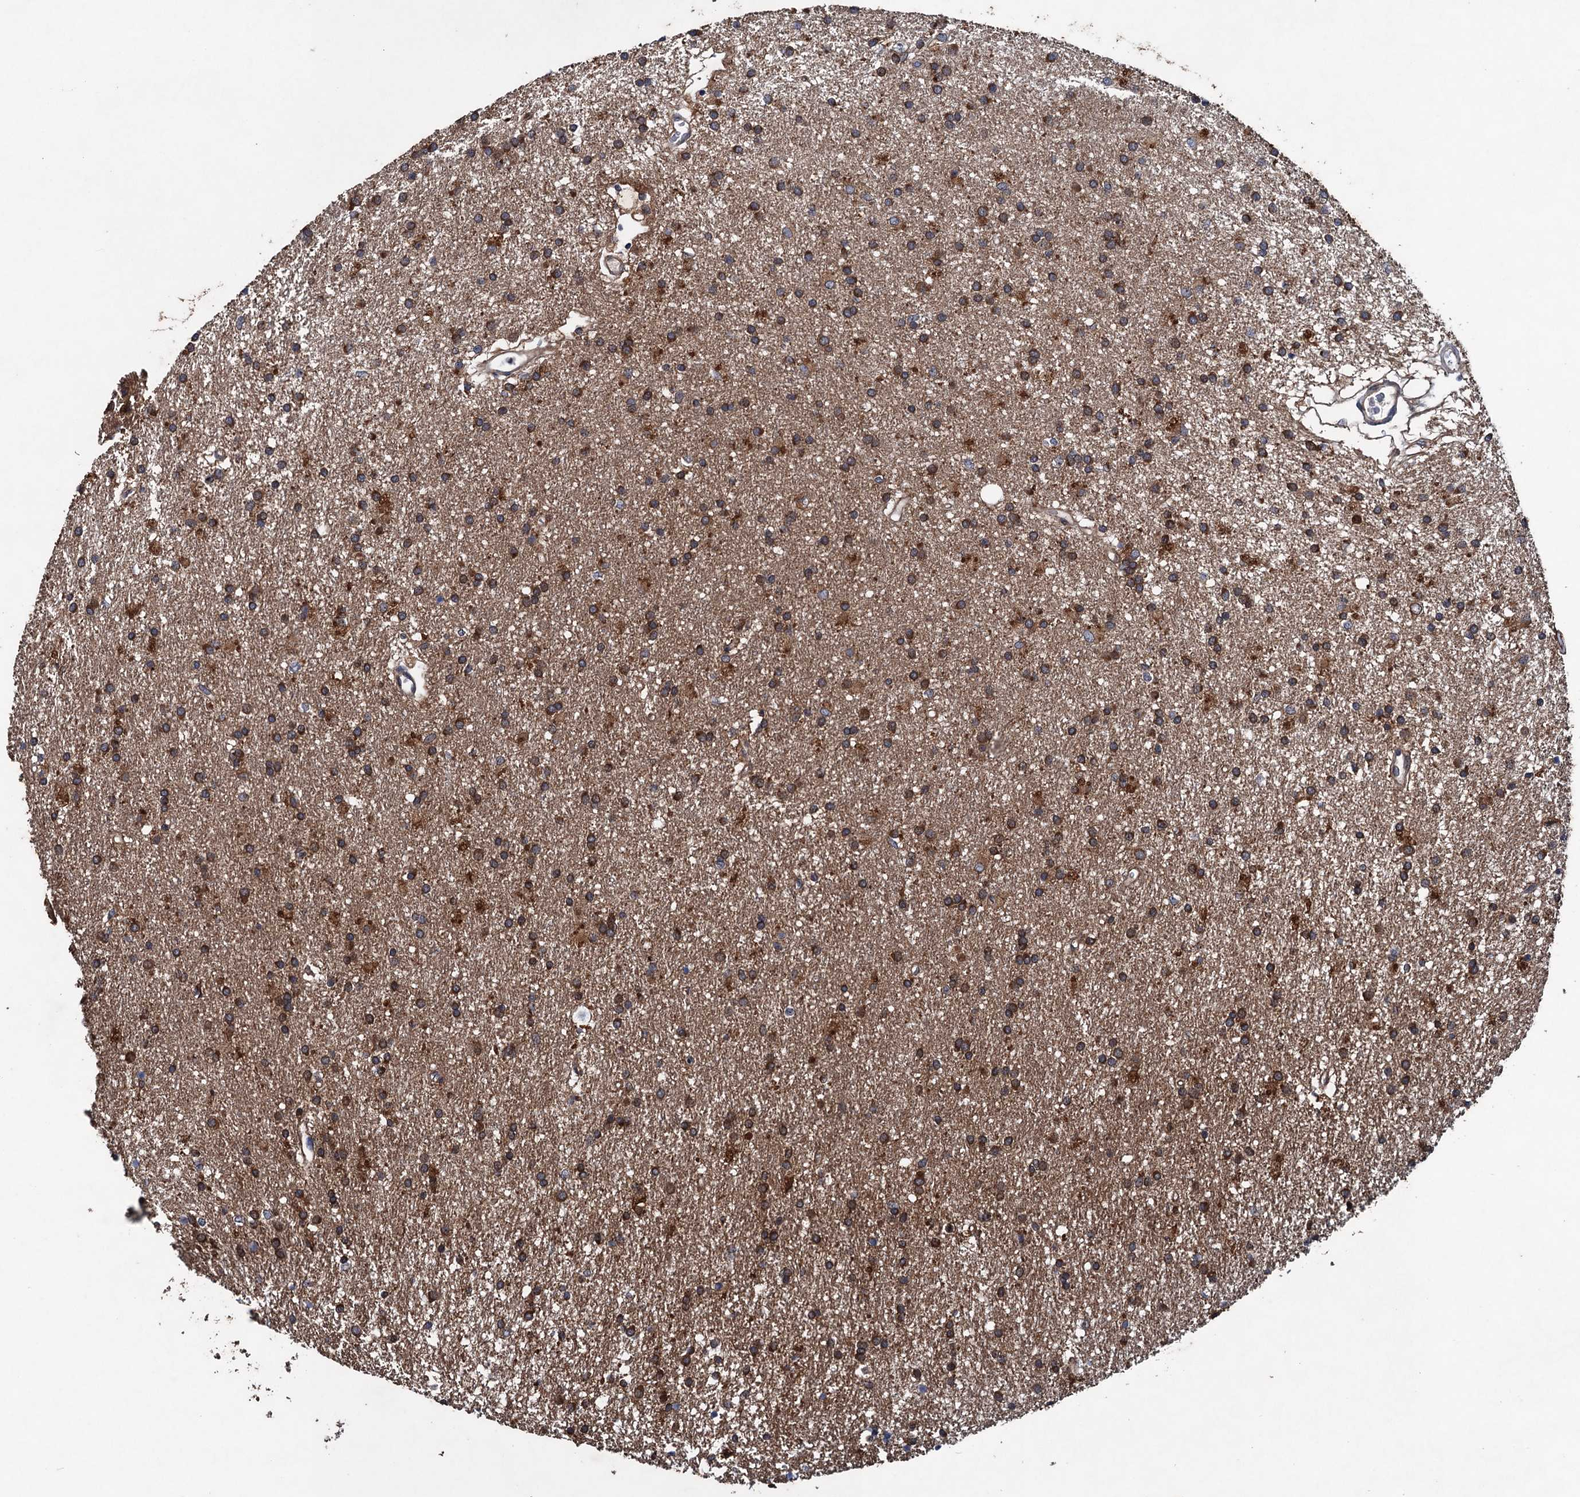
{"staining": {"intensity": "strong", "quantity": ">75%", "location": "cytoplasmic/membranous"}, "tissue": "glioma", "cell_type": "Tumor cells", "image_type": "cancer", "snomed": [{"axis": "morphology", "description": "Glioma, malignant, High grade"}, {"axis": "topography", "description": "Brain"}], "caption": "An image of glioma stained for a protein shows strong cytoplasmic/membranous brown staining in tumor cells.", "gene": "BLTP3B", "patient": {"sex": "male", "age": 77}}